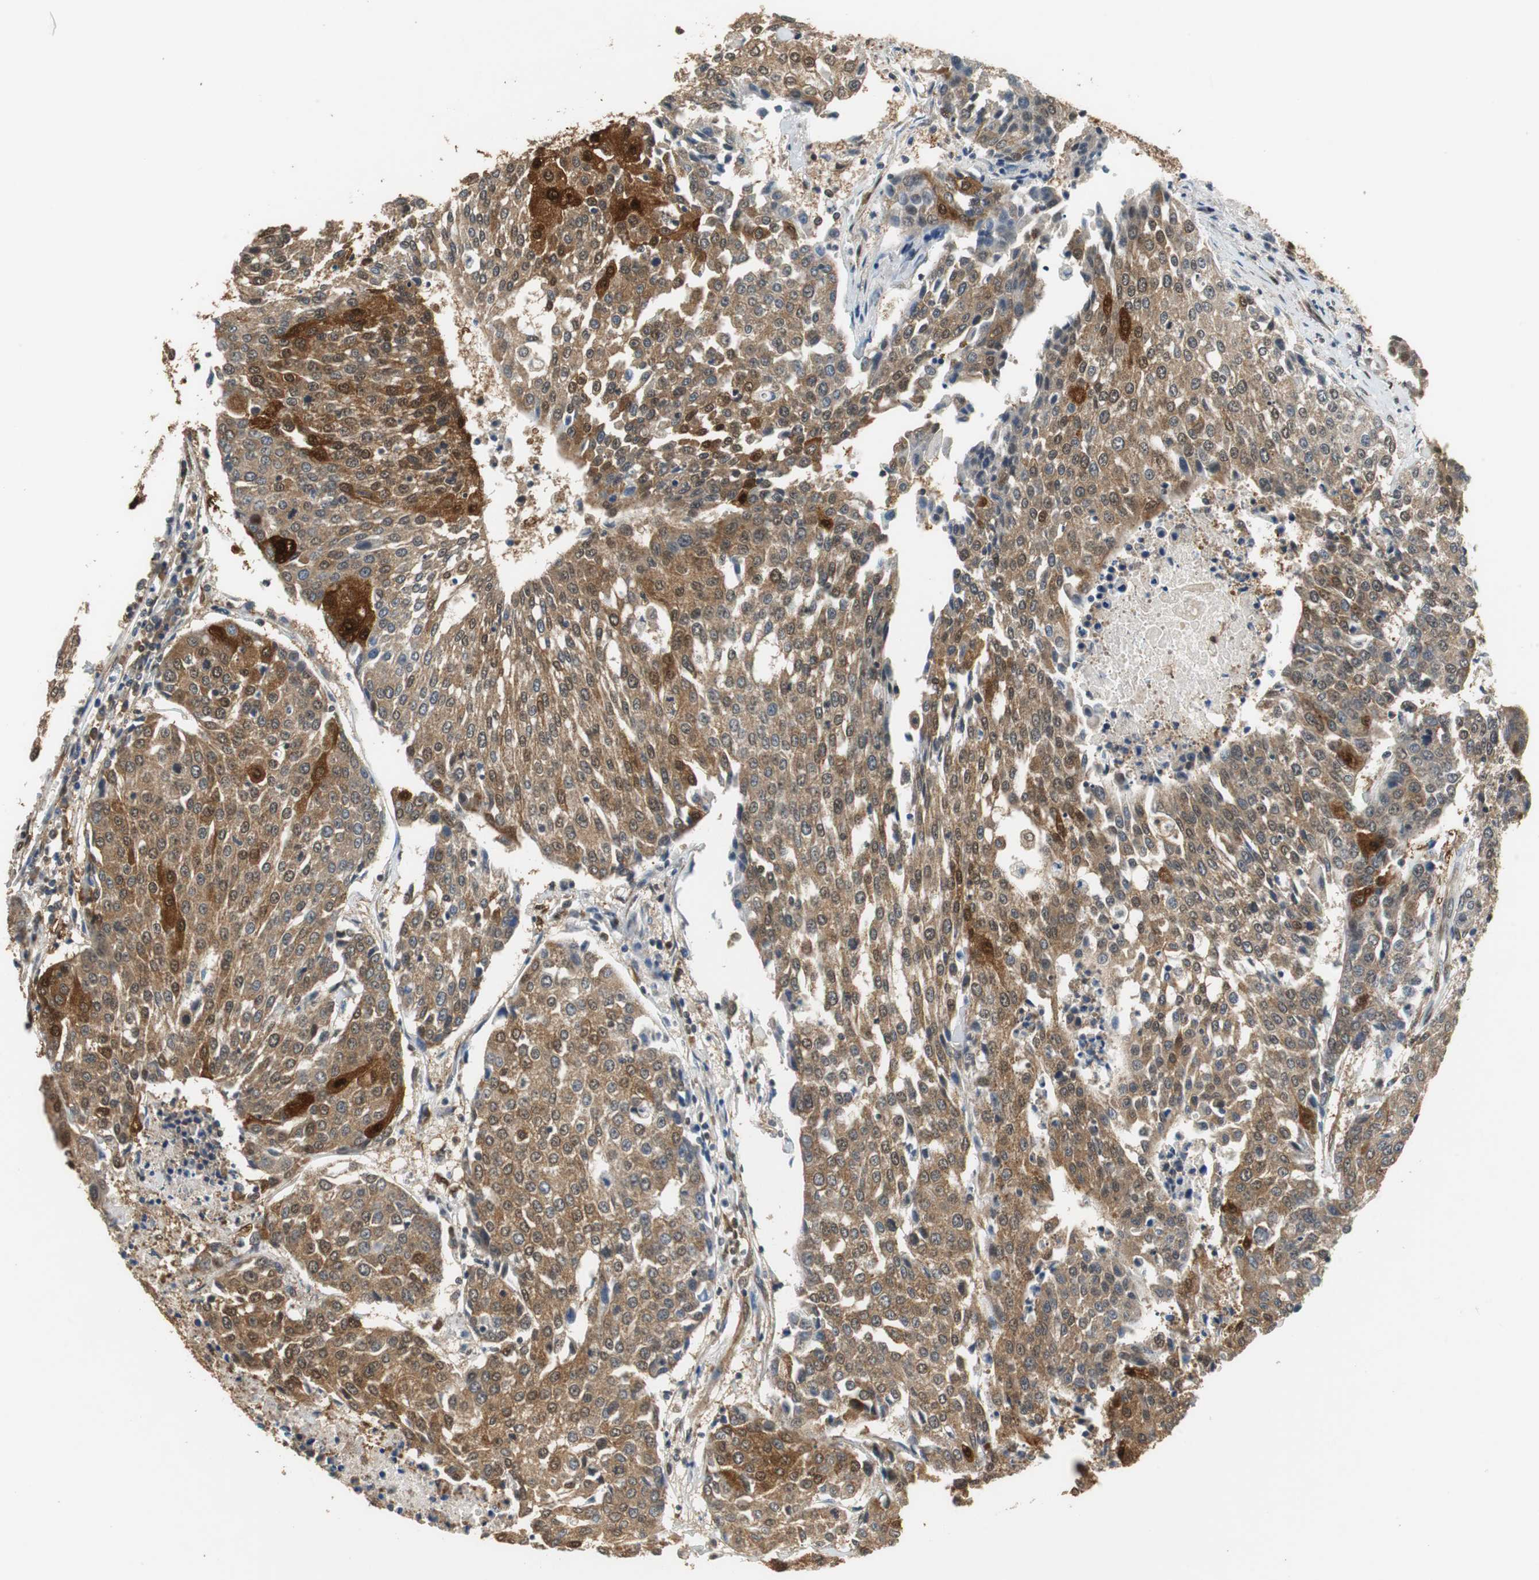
{"staining": {"intensity": "strong", "quantity": ">75%", "location": "cytoplasmic/membranous,nuclear"}, "tissue": "urothelial cancer", "cell_type": "Tumor cells", "image_type": "cancer", "snomed": [{"axis": "morphology", "description": "Urothelial carcinoma, High grade"}, {"axis": "topography", "description": "Urinary bladder"}], "caption": "Protein expression analysis of human high-grade urothelial carcinoma reveals strong cytoplasmic/membranous and nuclear expression in about >75% of tumor cells.", "gene": "UBQLN2", "patient": {"sex": "female", "age": 85}}